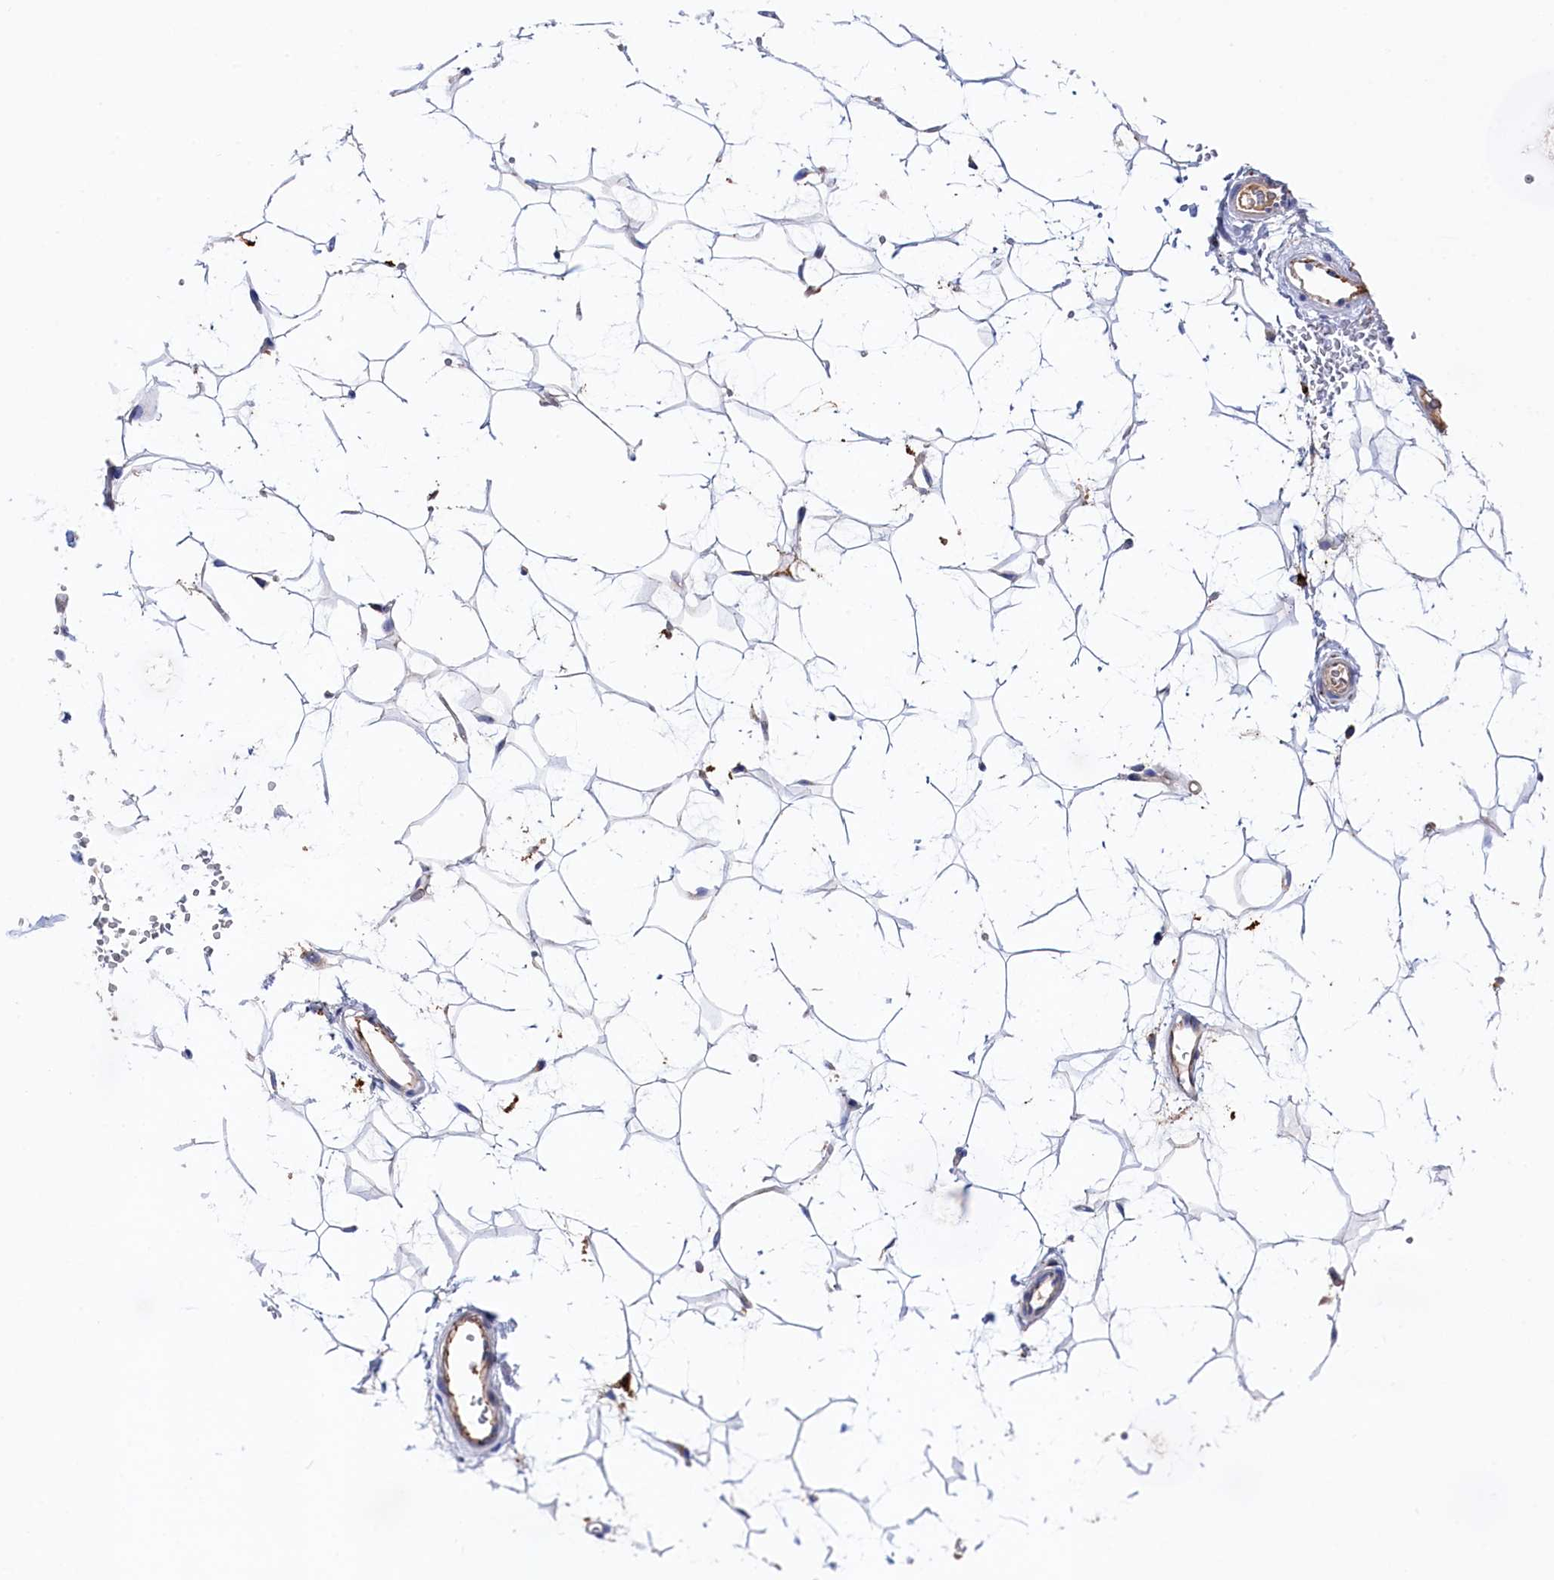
{"staining": {"intensity": "weak", "quantity": "25%-75%", "location": "cytoplasmic/membranous"}, "tissue": "adipose tissue", "cell_type": "Adipocytes", "image_type": "normal", "snomed": [{"axis": "morphology", "description": "Normal tissue, NOS"}, {"axis": "topography", "description": "Breast"}], "caption": "Approximately 25%-75% of adipocytes in normal adipose tissue display weak cytoplasmic/membranous protein expression as visualized by brown immunohistochemical staining.", "gene": "C12orf73", "patient": {"sex": "female", "age": 26}}